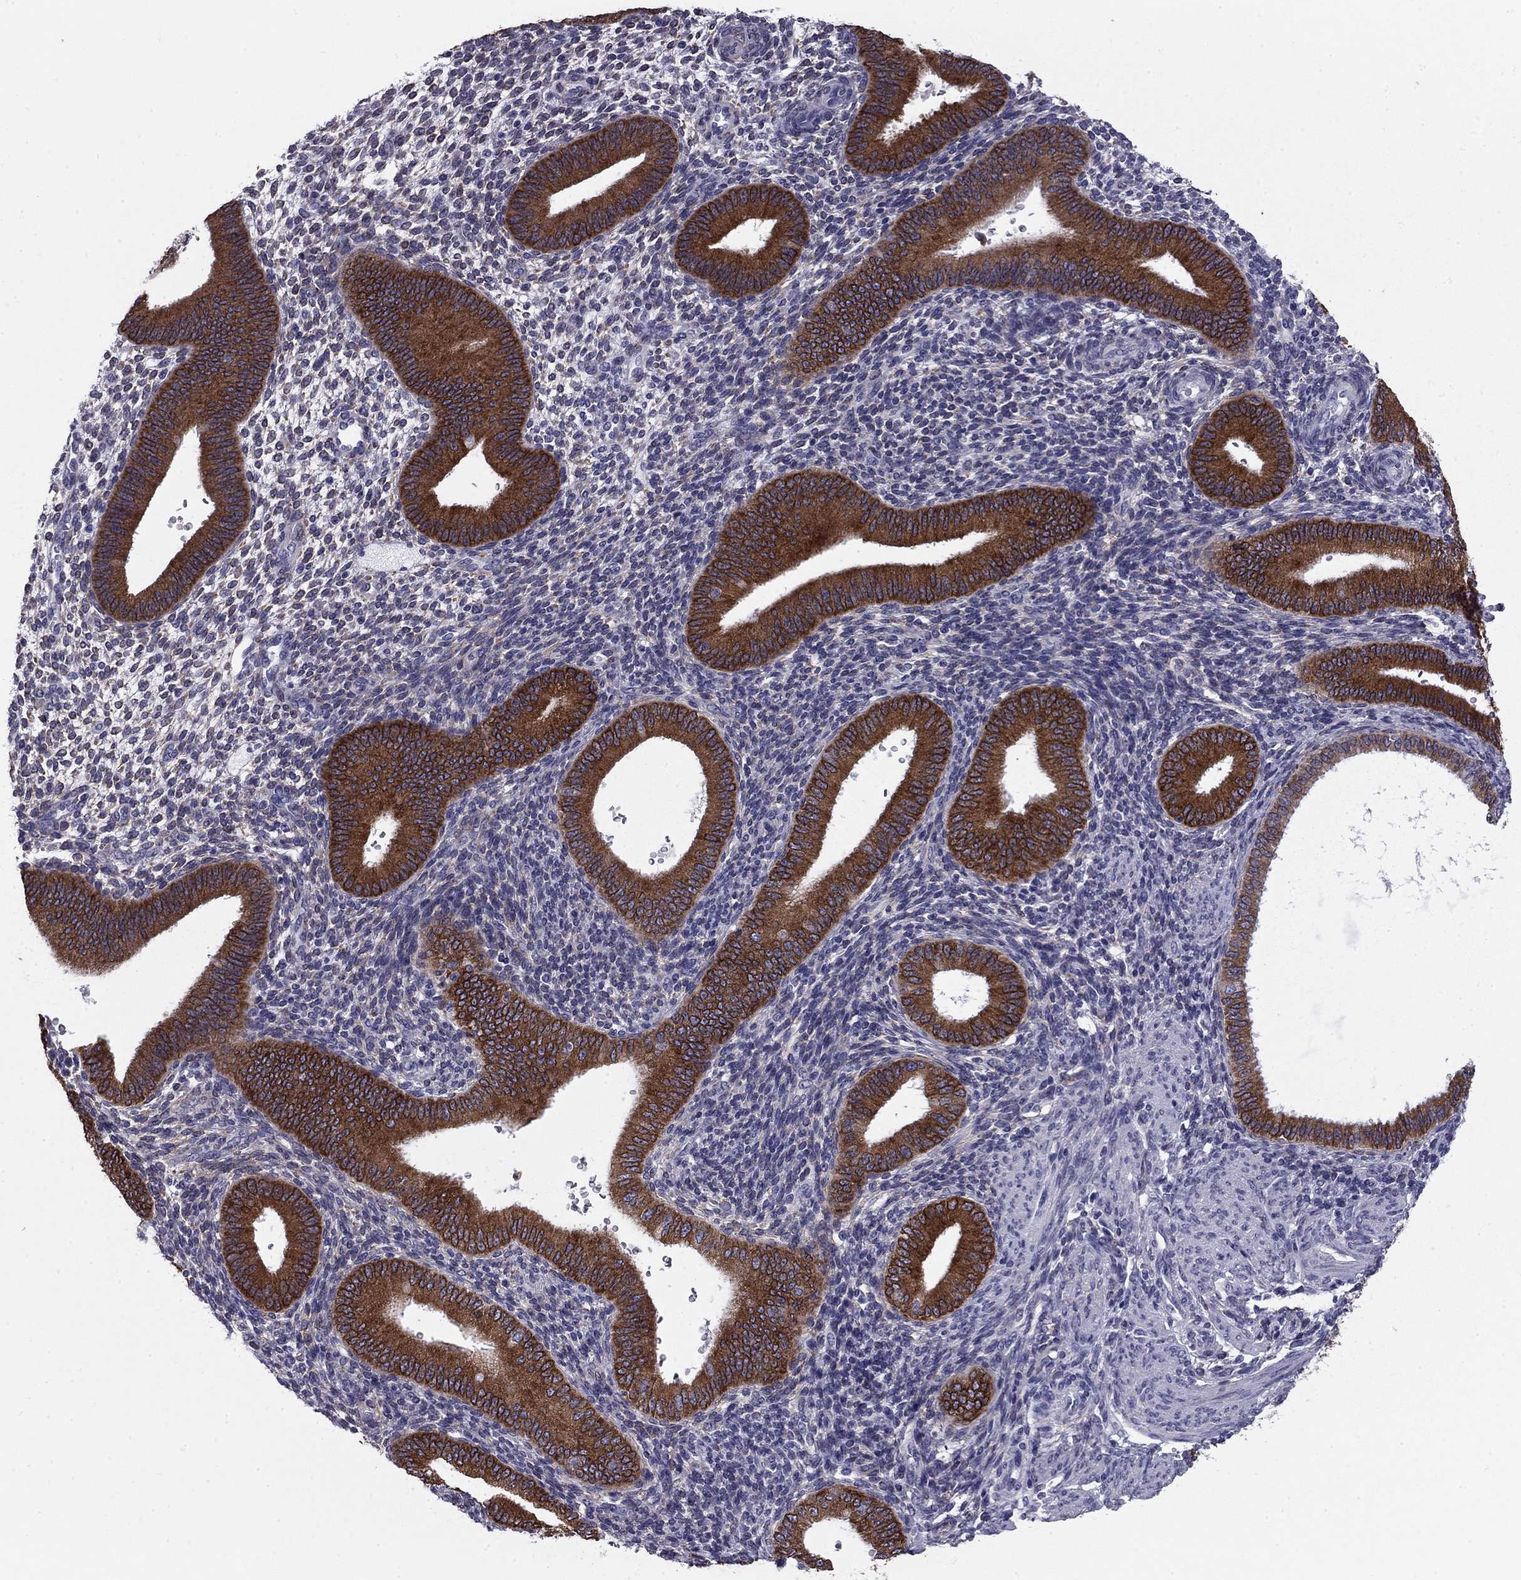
{"staining": {"intensity": "negative", "quantity": "none", "location": "none"}, "tissue": "endometrium", "cell_type": "Cells in endometrial stroma", "image_type": "normal", "snomed": [{"axis": "morphology", "description": "Normal tissue, NOS"}, {"axis": "topography", "description": "Endometrium"}], "caption": "Histopathology image shows no significant protein positivity in cells in endometrial stroma of normal endometrium.", "gene": "TMED3", "patient": {"sex": "female", "age": 39}}